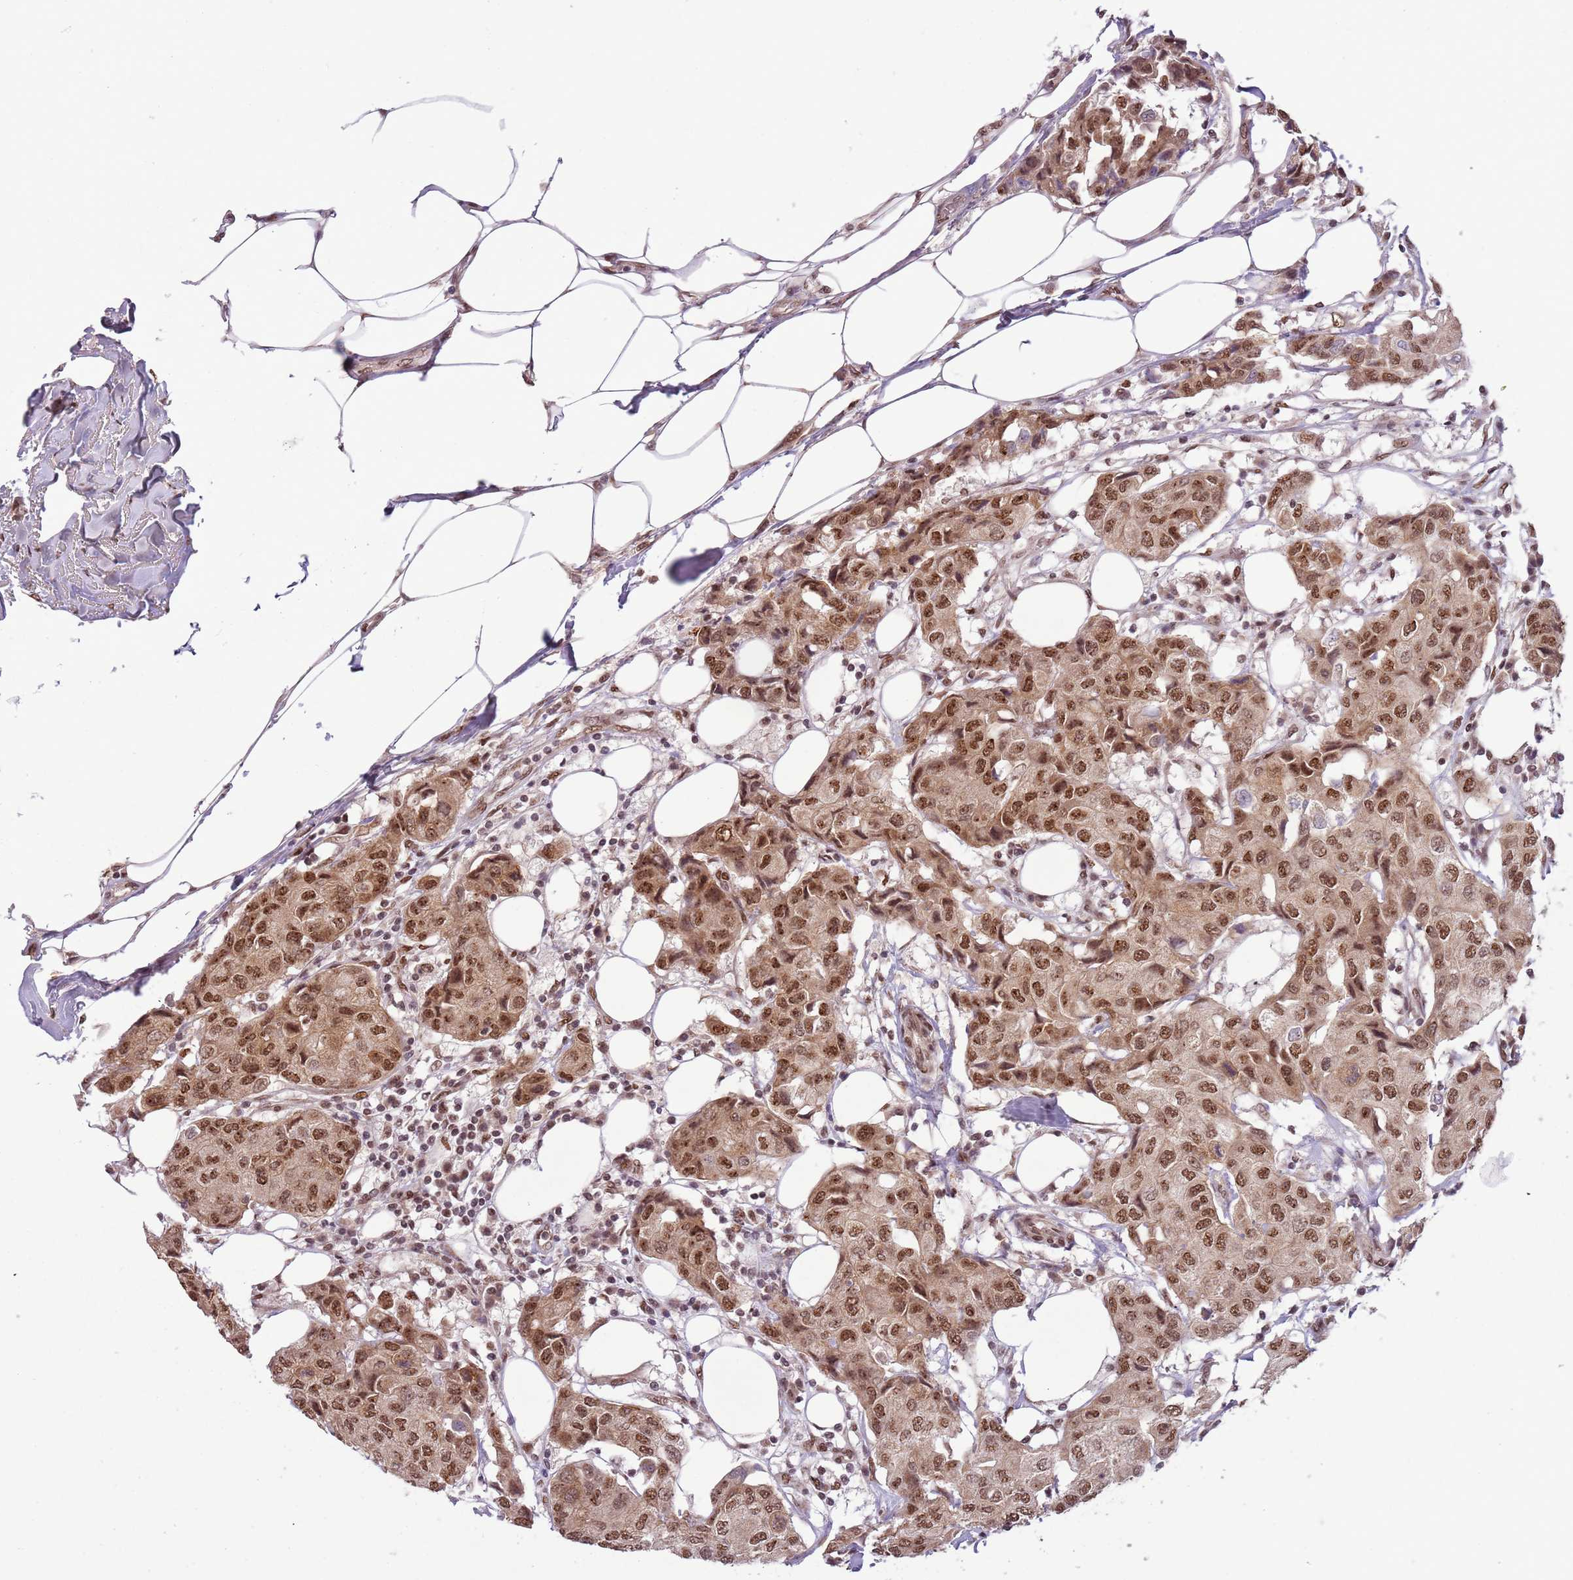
{"staining": {"intensity": "moderate", "quantity": ">75%", "location": "nuclear"}, "tissue": "breast cancer", "cell_type": "Tumor cells", "image_type": "cancer", "snomed": [{"axis": "morphology", "description": "Duct carcinoma"}, {"axis": "topography", "description": "Breast"}], "caption": "About >75% of tumor cells in human breast invasive ductal carcinoma reveal moderate nuclear protein staining as visualized by brown immunohistochemical staining.", "gene": "FAM120AOS", "patient": {"sex": "female", "age": 80}}